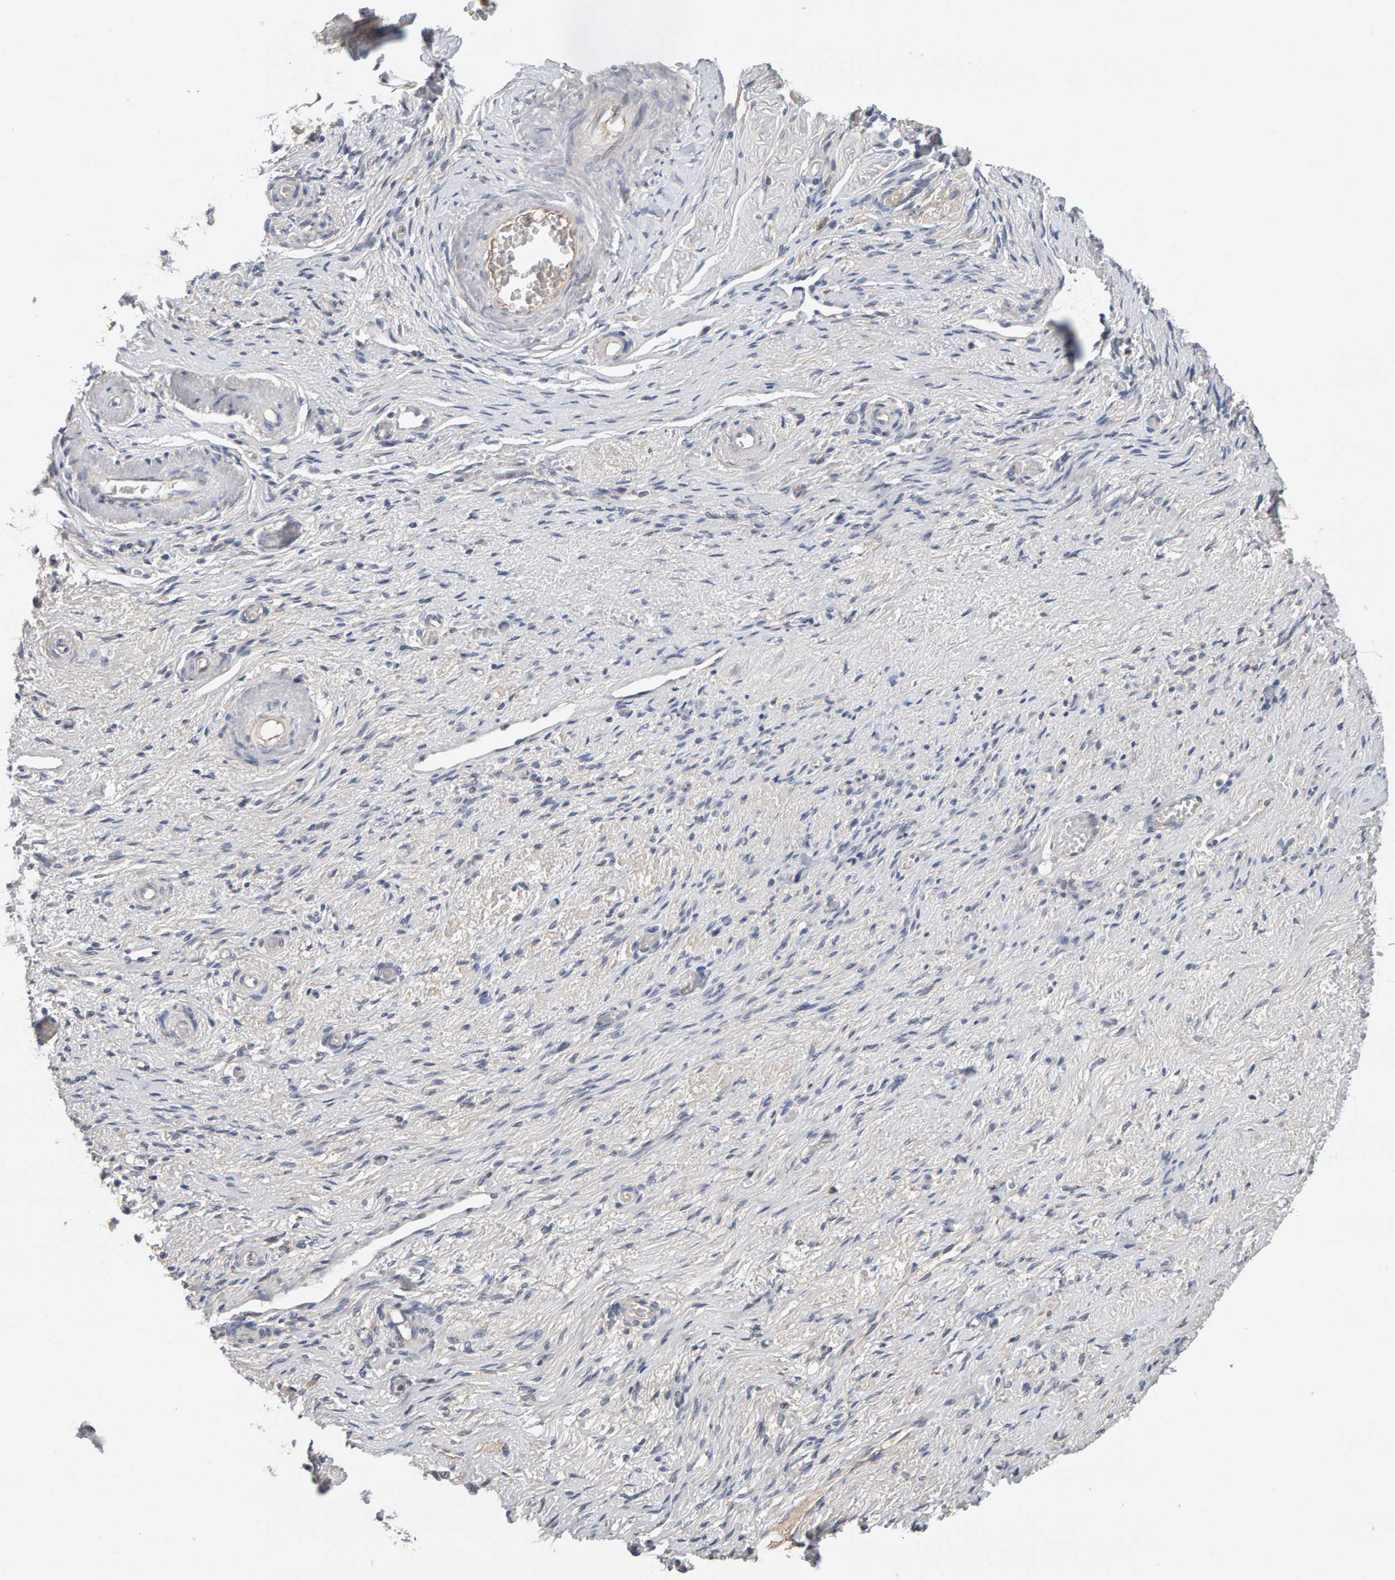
{"staining": {"intensity": "negative", "quantity": "none", "location": "none"}, "tissue": "adipose tissue", "cell_type": "Adipocytes", "image_type": "normal", "snomed": [{"axis": "morphology", "description": "Normal tissue, NOS"}, {"axis": "topography", "description": "Vascular tissue"}, {"axis": "topography", "description": "Fallopian tube"}, {"axis": "topography", "description": "Ovary"}], "caption": "Immunohistochemistry photomicrograph of normal adipose tissue: human adipose tissue stained with DAB (3,3'-diaminobenzidine) displays no significant protein positivity in adipocytes.", "gene": "GFUS", "patient": {"sex": "female", "age": 67}}